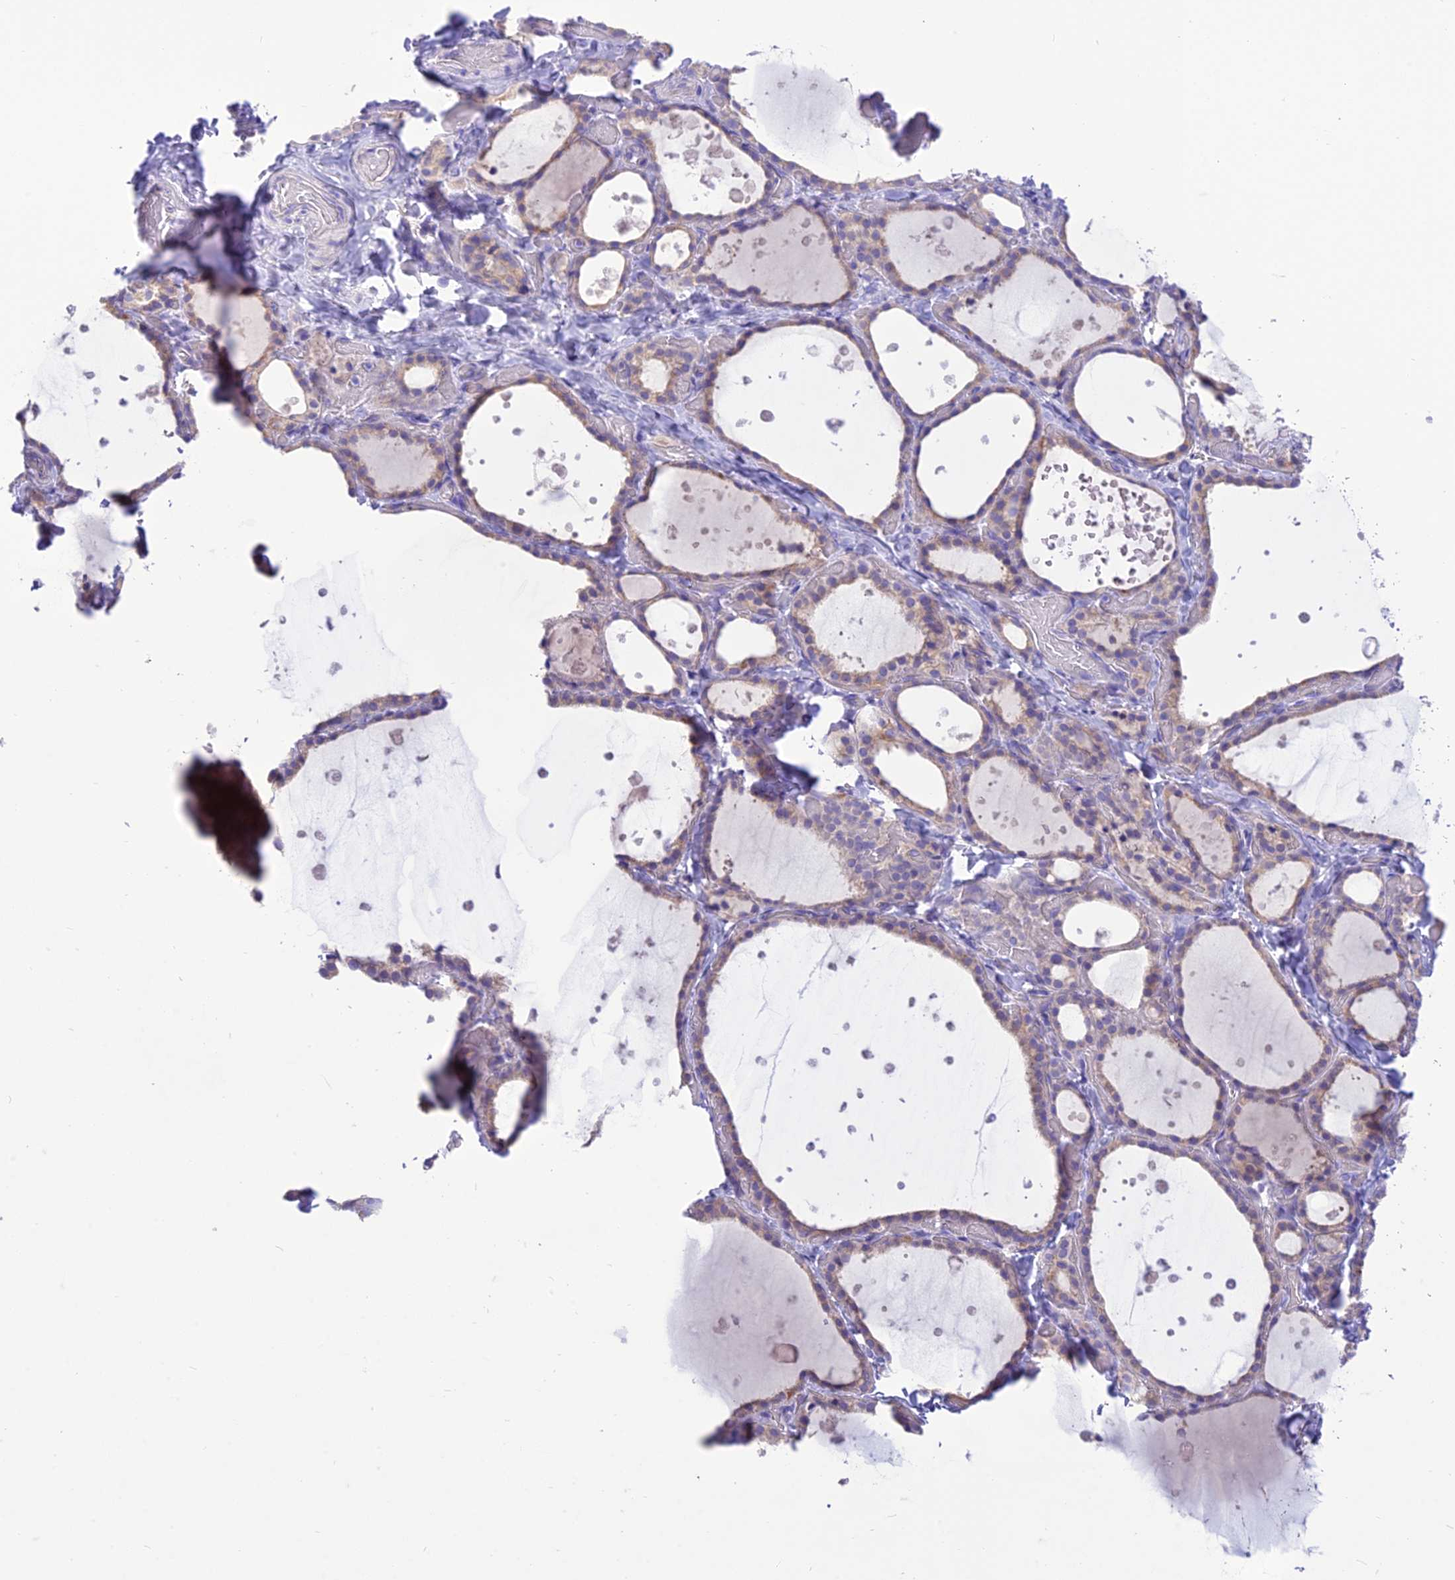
{"staining": {"intensity": "weak", "quantity": "25%-75%", "location": "cytoplasmic/membranous"}, "tissue": "thyroid gland", "cell_type": "Glandular cells", "image_type": "normal", "snomed": [{"axis": "morphology", "description": "Normal tissue, NOS"}, {"axis": "topography", "description": "Thyroid gland"}], "caption": "Thyroid gland stained for a protein shows weak cytoplasmic/membranous positivity in glandular cells. Nuclei are stained in blue.", "gene": "DHDH", "patient": {"sex": "female", "age": 44}}